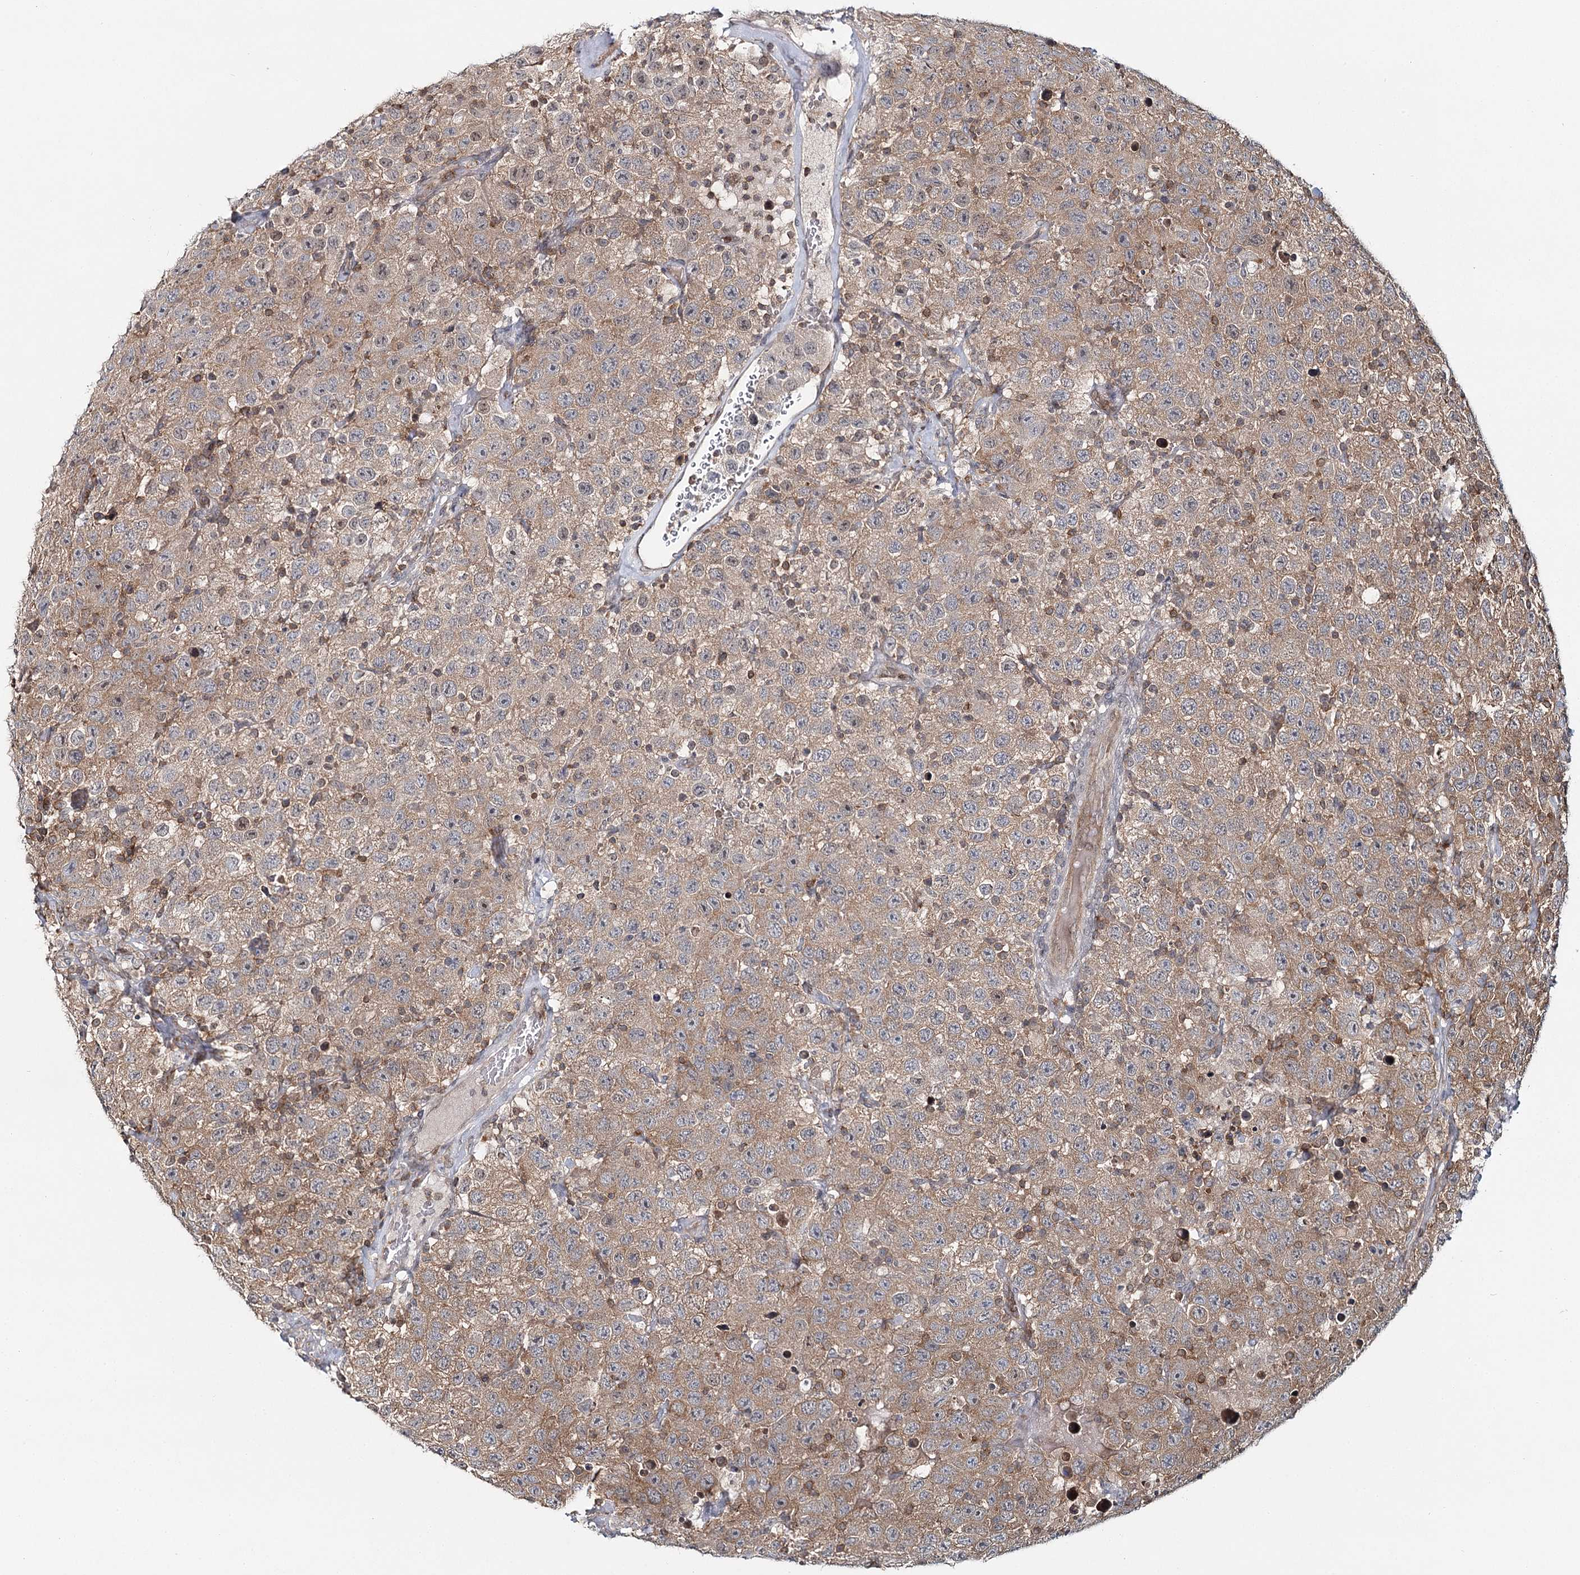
{"staining": {"intensity": "moderate", "quantity": ">75%", "location": "cytoplasmic/membranous"}, "tissue": "testis cancer", "cell_type": "Tumor cells", "image_type": "cancer", "snomed": [{"axis": "morphology", "description": "Seminoma, NOS"}, {"axis": "topography", "description": "Testis"}], "caption": "This image shows IHC staining of human seminoma (testis), with medium moderate cytoplasmic/membranous staining in approximately >75% of tumor cells.", "gene": "FAM120B", "patient": {"sex": "male", "age": 41}}